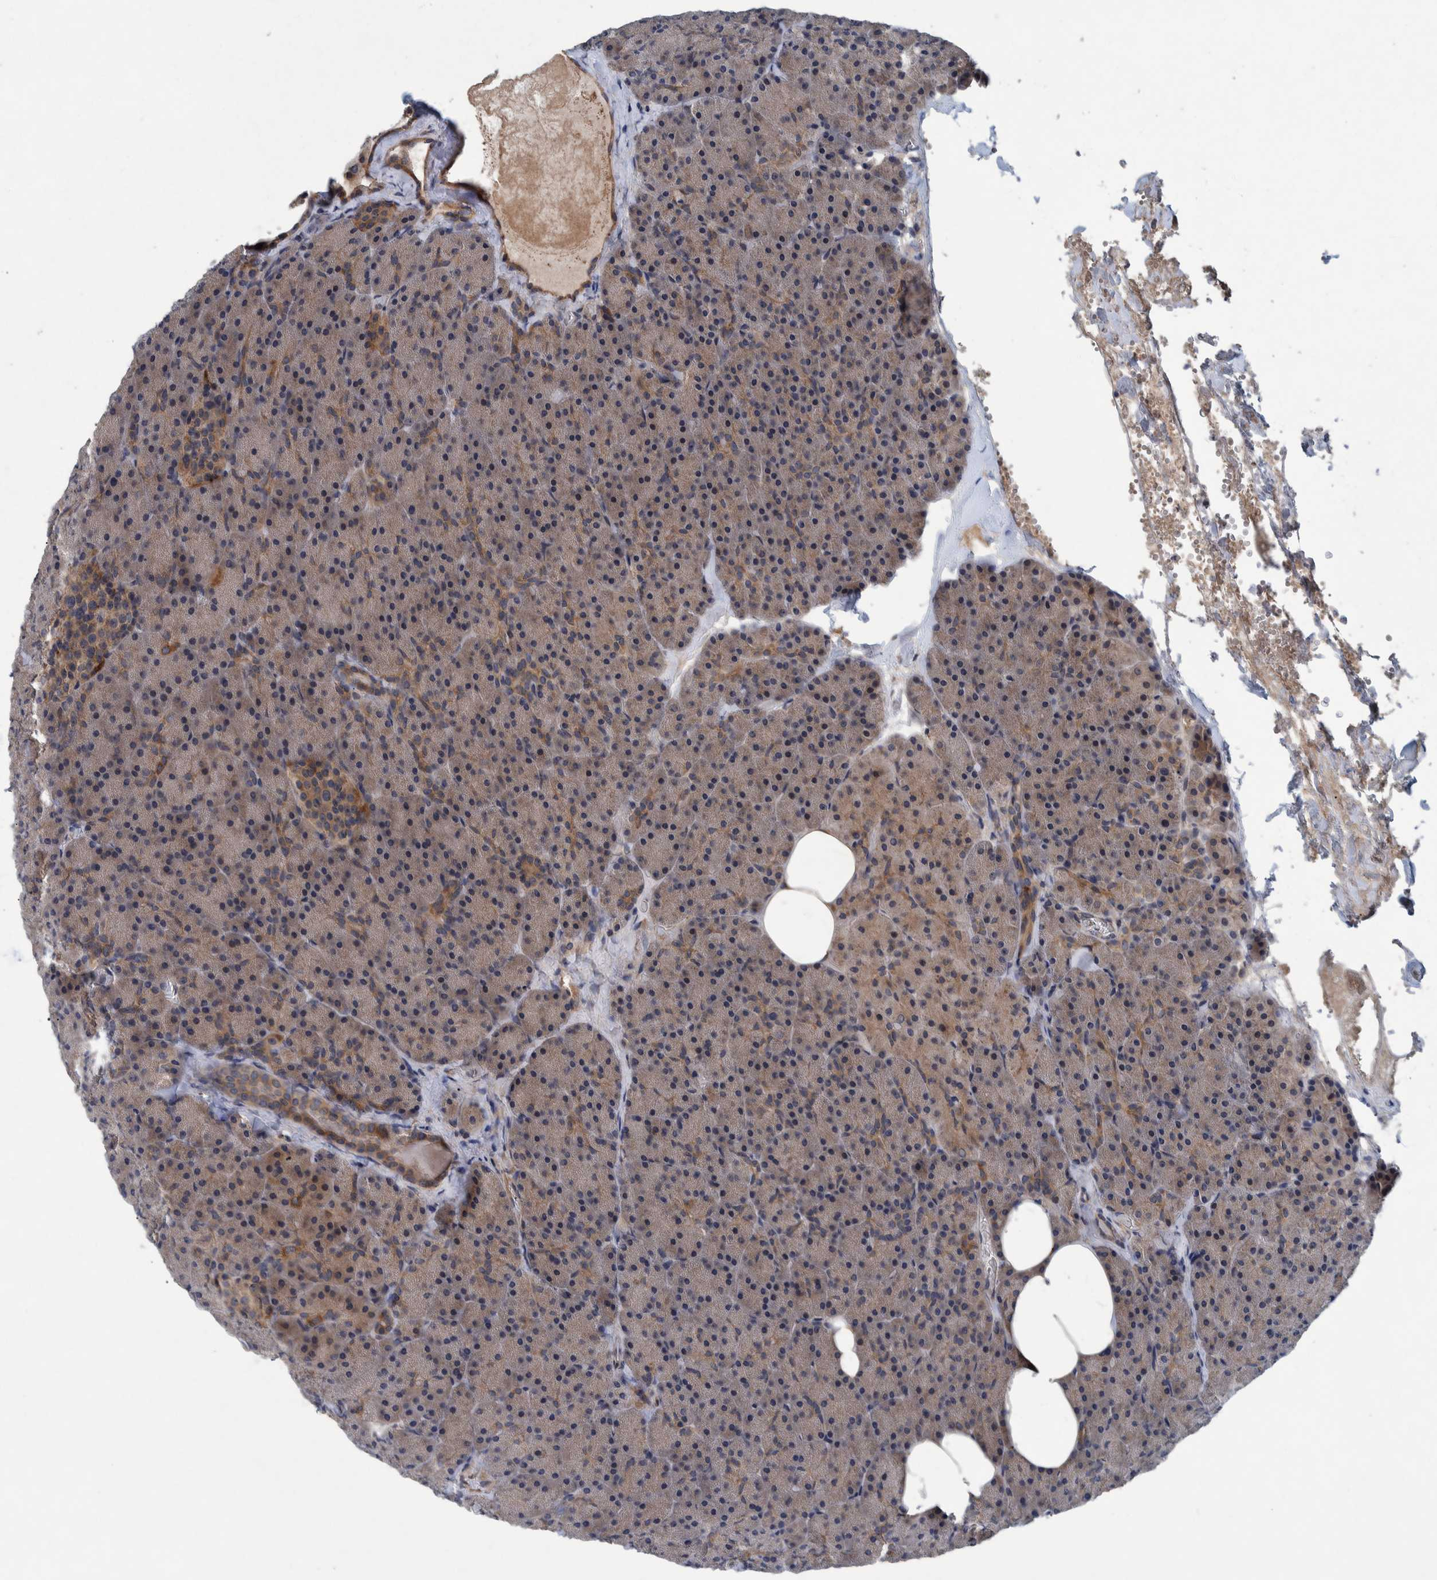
{"staining": {"intensity": "moderate", "quantity": ">75%", "location": "cytoplasmic/membranous"}, "tissue": "pancreas", "cell_type": "Exocrine glandular cells", "image_type": "normal", "snomed": [{"axis": "morphology", "description": "Normal tissue, NOS"}, {"axis": "morphology", "description": "Carcinoid, malignant, NOS"}, {"axis": "topography", "description": "Pancreas"}], "caption": "A high-resolution image shows IHC staining of normal pancreas, which reveals moderate cytoplasmic/membranous expression in about >75% of exocrine glandular cells.", "gene": "ITIH3", "patient": {"sex": "female", "age": 35}}